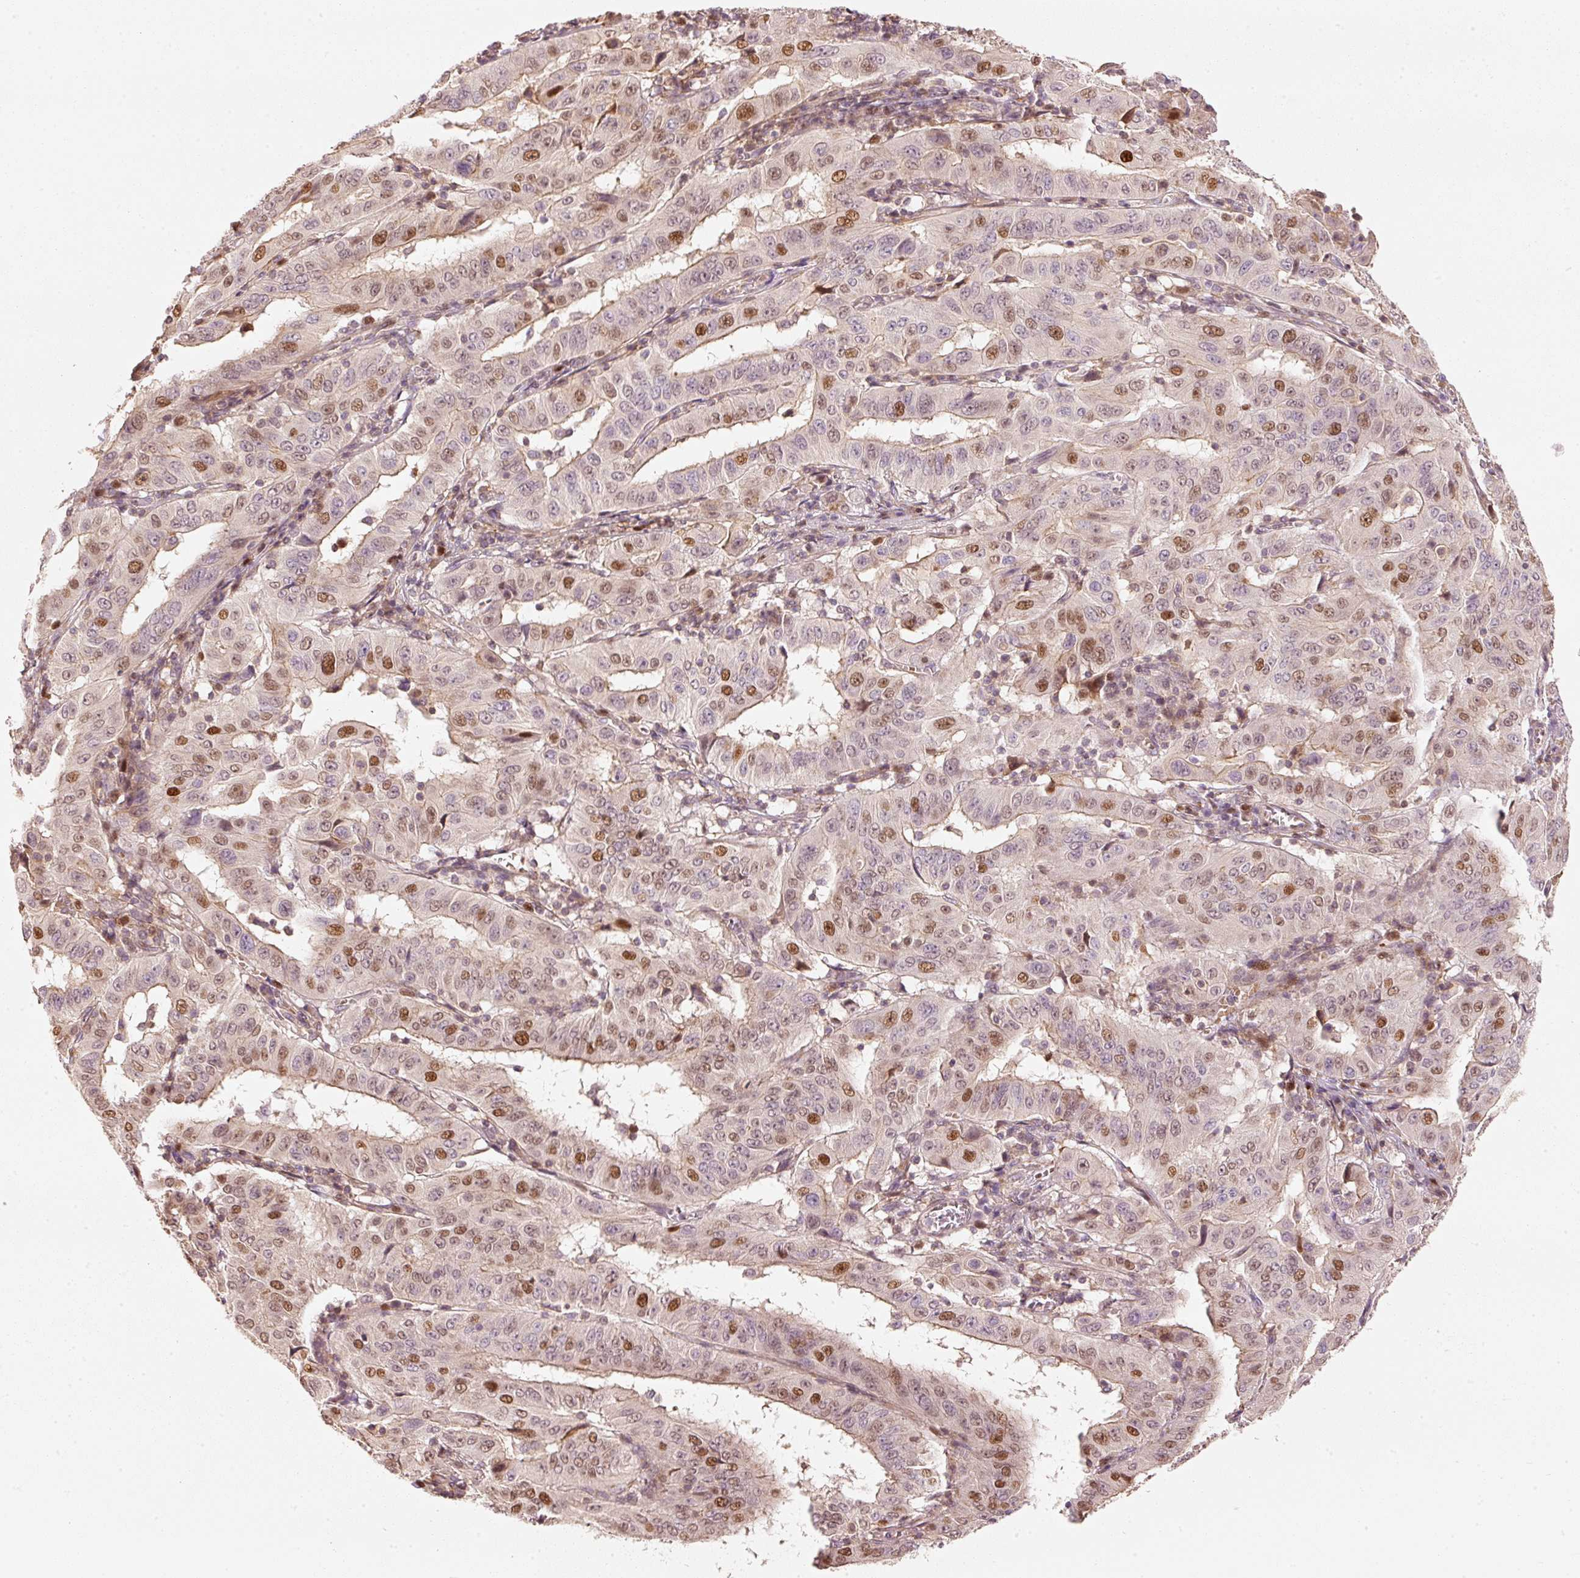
{"staining": {"intensity": "strong", "quantity": "25%-75%", "location": "cytoplasmic/membranous,nuclear"}, "tissue": "pancreatic cancer", "cell_type": "Tumor cells", "image_type": "cancer", "snomed": [{"axis": "morphology", "description": "Adenocarcinoma, NOS"}, {"axis": "topography", "description": "Pancreas"}], "caption": "A high-resolution histopathology image shows IHC staining of pancreatic cancer, which exhibits strong cytoplasmic/membranous and nuclear expression in about 25%-75% of tumor cells.", "gene": "TREX2", "patient": {"sex": "male", "age": 63}}